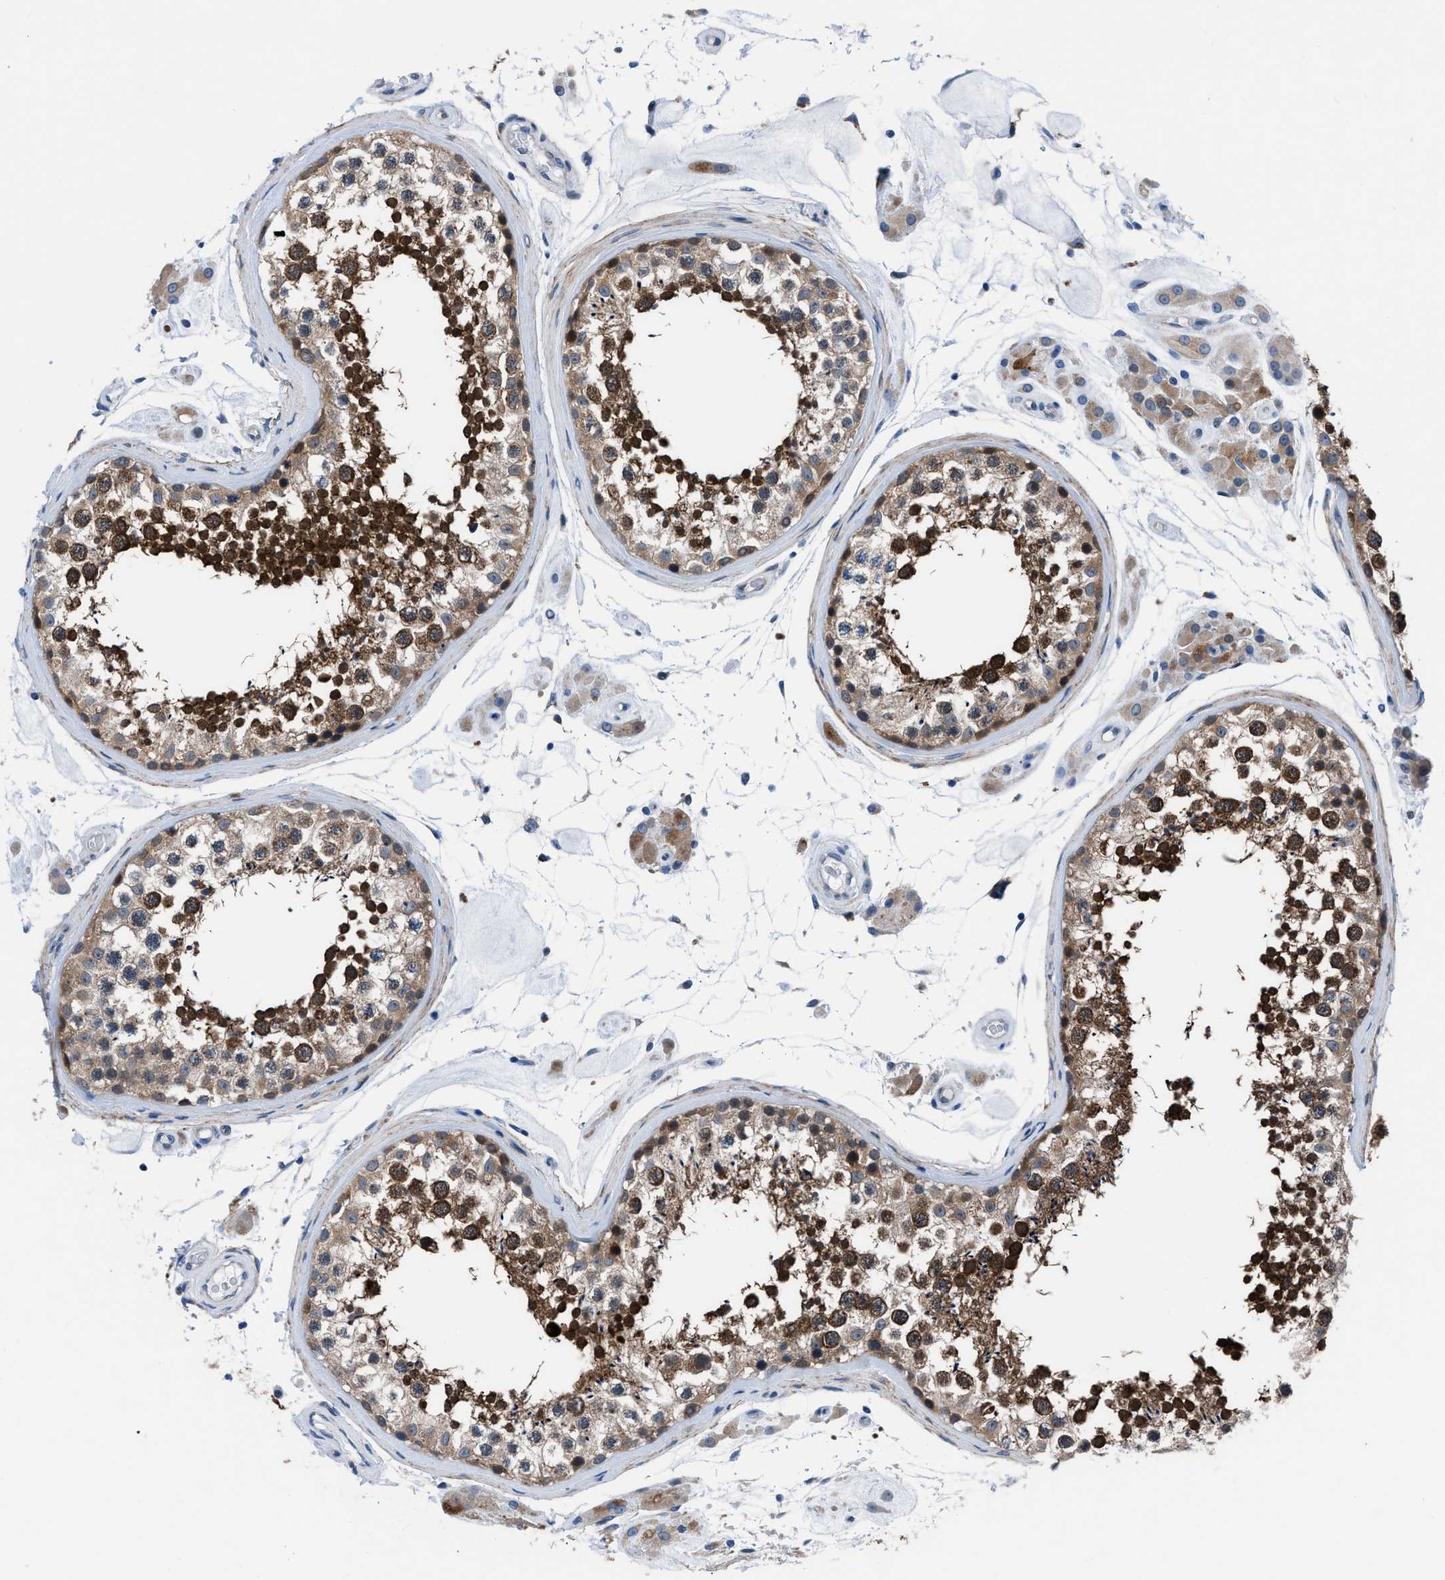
{"staining": {"intensity": "strong", "quantity": ">75%", "location": "cytoplasmic/membranous,nuclear"}, "tissue": "testis", "cell_type": "Cells in seminiferous ducts", "image_type": "normal", "snomed": [{"axis": "morphology", "description": "Normal tissue, NOS"}, {"axis": "topography", "description": "Testis"}], "caption": "Protein analysis of unremarkable testis displays strong cytoplasmic/membranous,nuclear expression in about >75% of cells in seminiferous ducts.", "gene": "UAP1", "patient": {"sex": "male", "age": 46}}